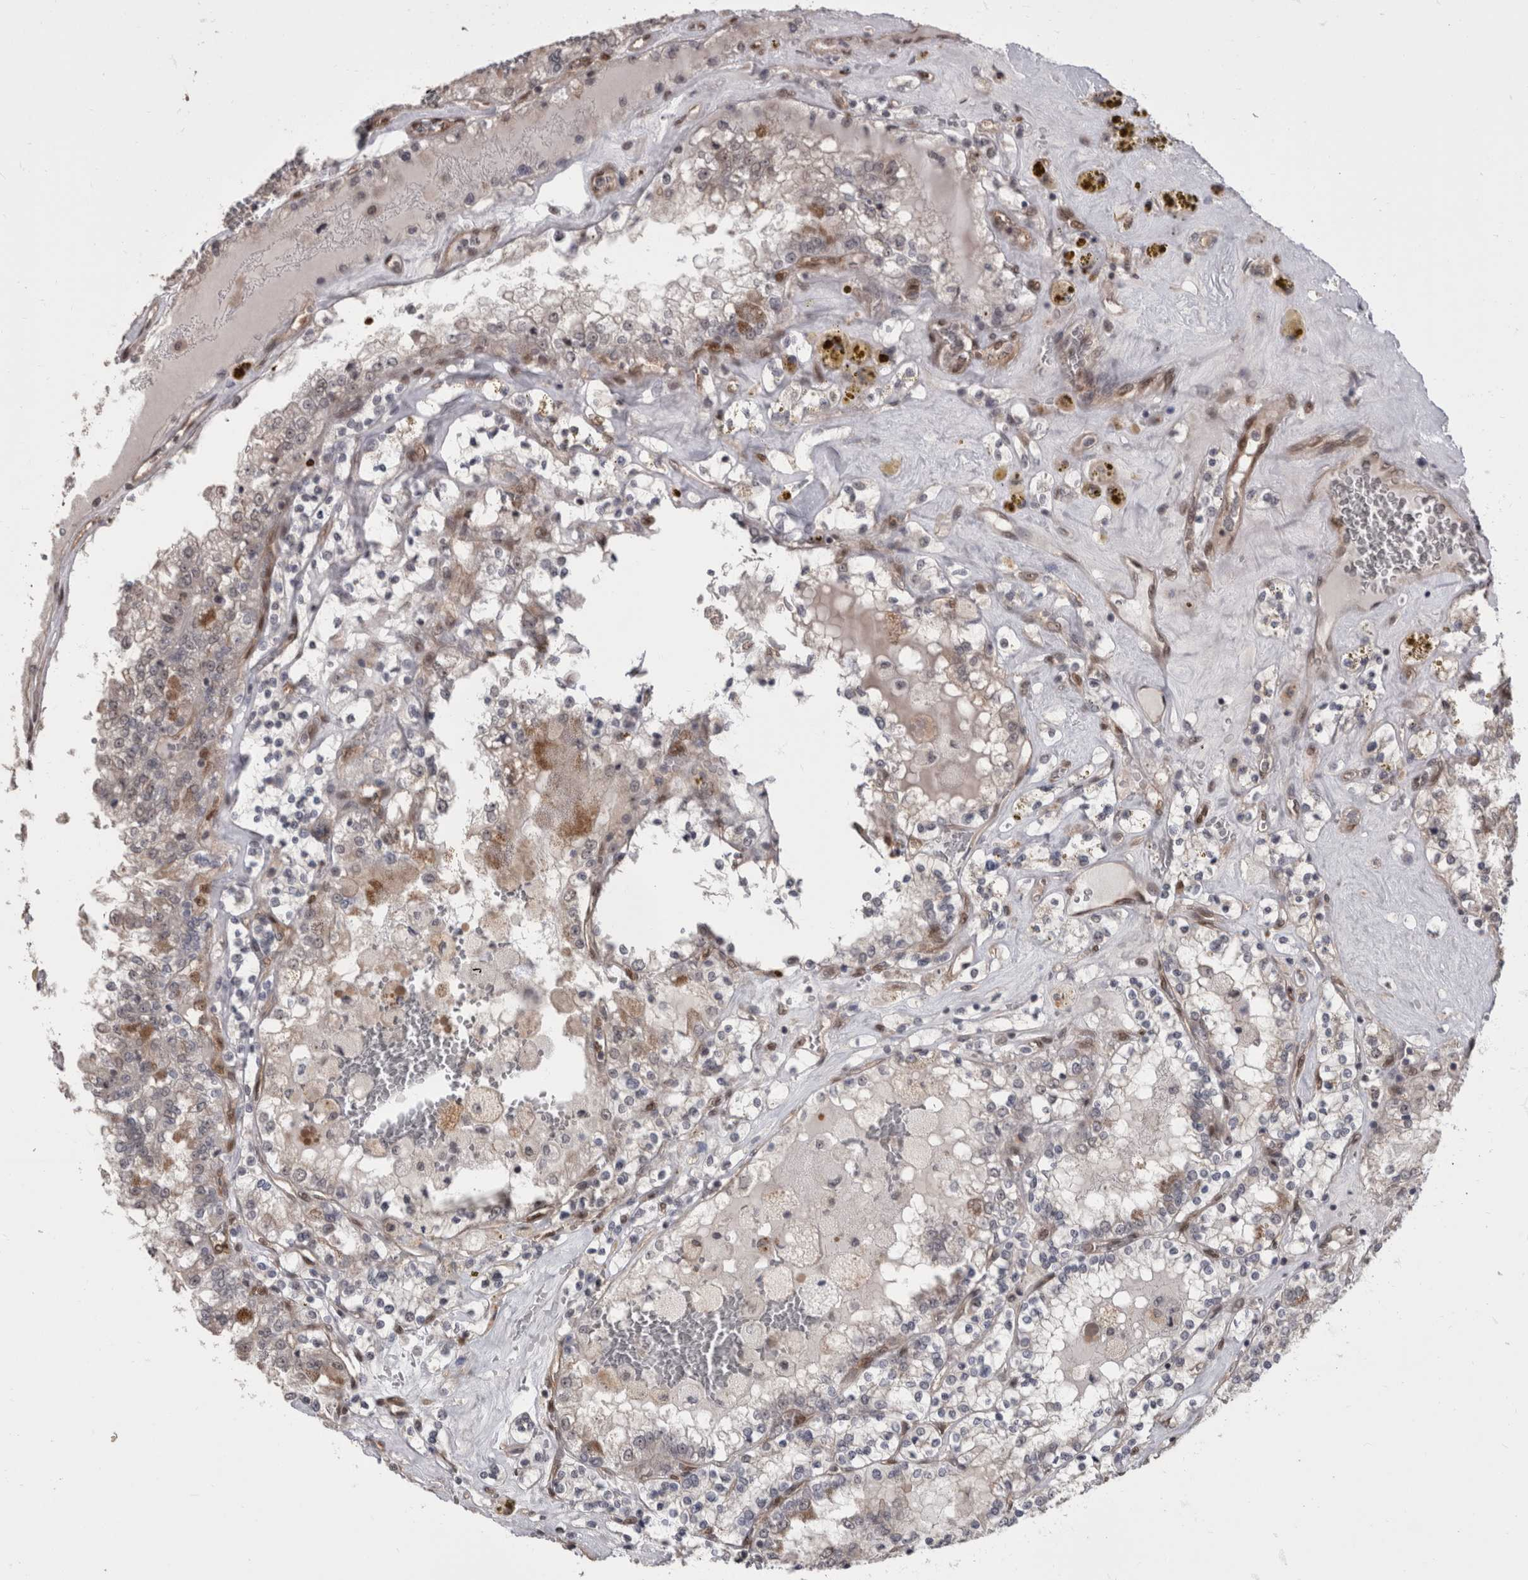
{"staining": {"intensity": "negative", "quantity": "none", "location": "none"}, "tissue": "renal cancer", "cell_type": "Tumor cells", "image_type": "cancer", "snomed": [{"axis": "morphology", "description": "Adenocarcinoma, NOS"}, {"axis": "topography", "description": "Kidney"}], "caption": "Immunohistochemistry (IHC) histopathology image of human adenocarcinoma (renal) stained for a protein (brown), which reveals no expression in tumor cells.", "gene": "AKT3", "patient": {"sex": "female", "age": 56}}